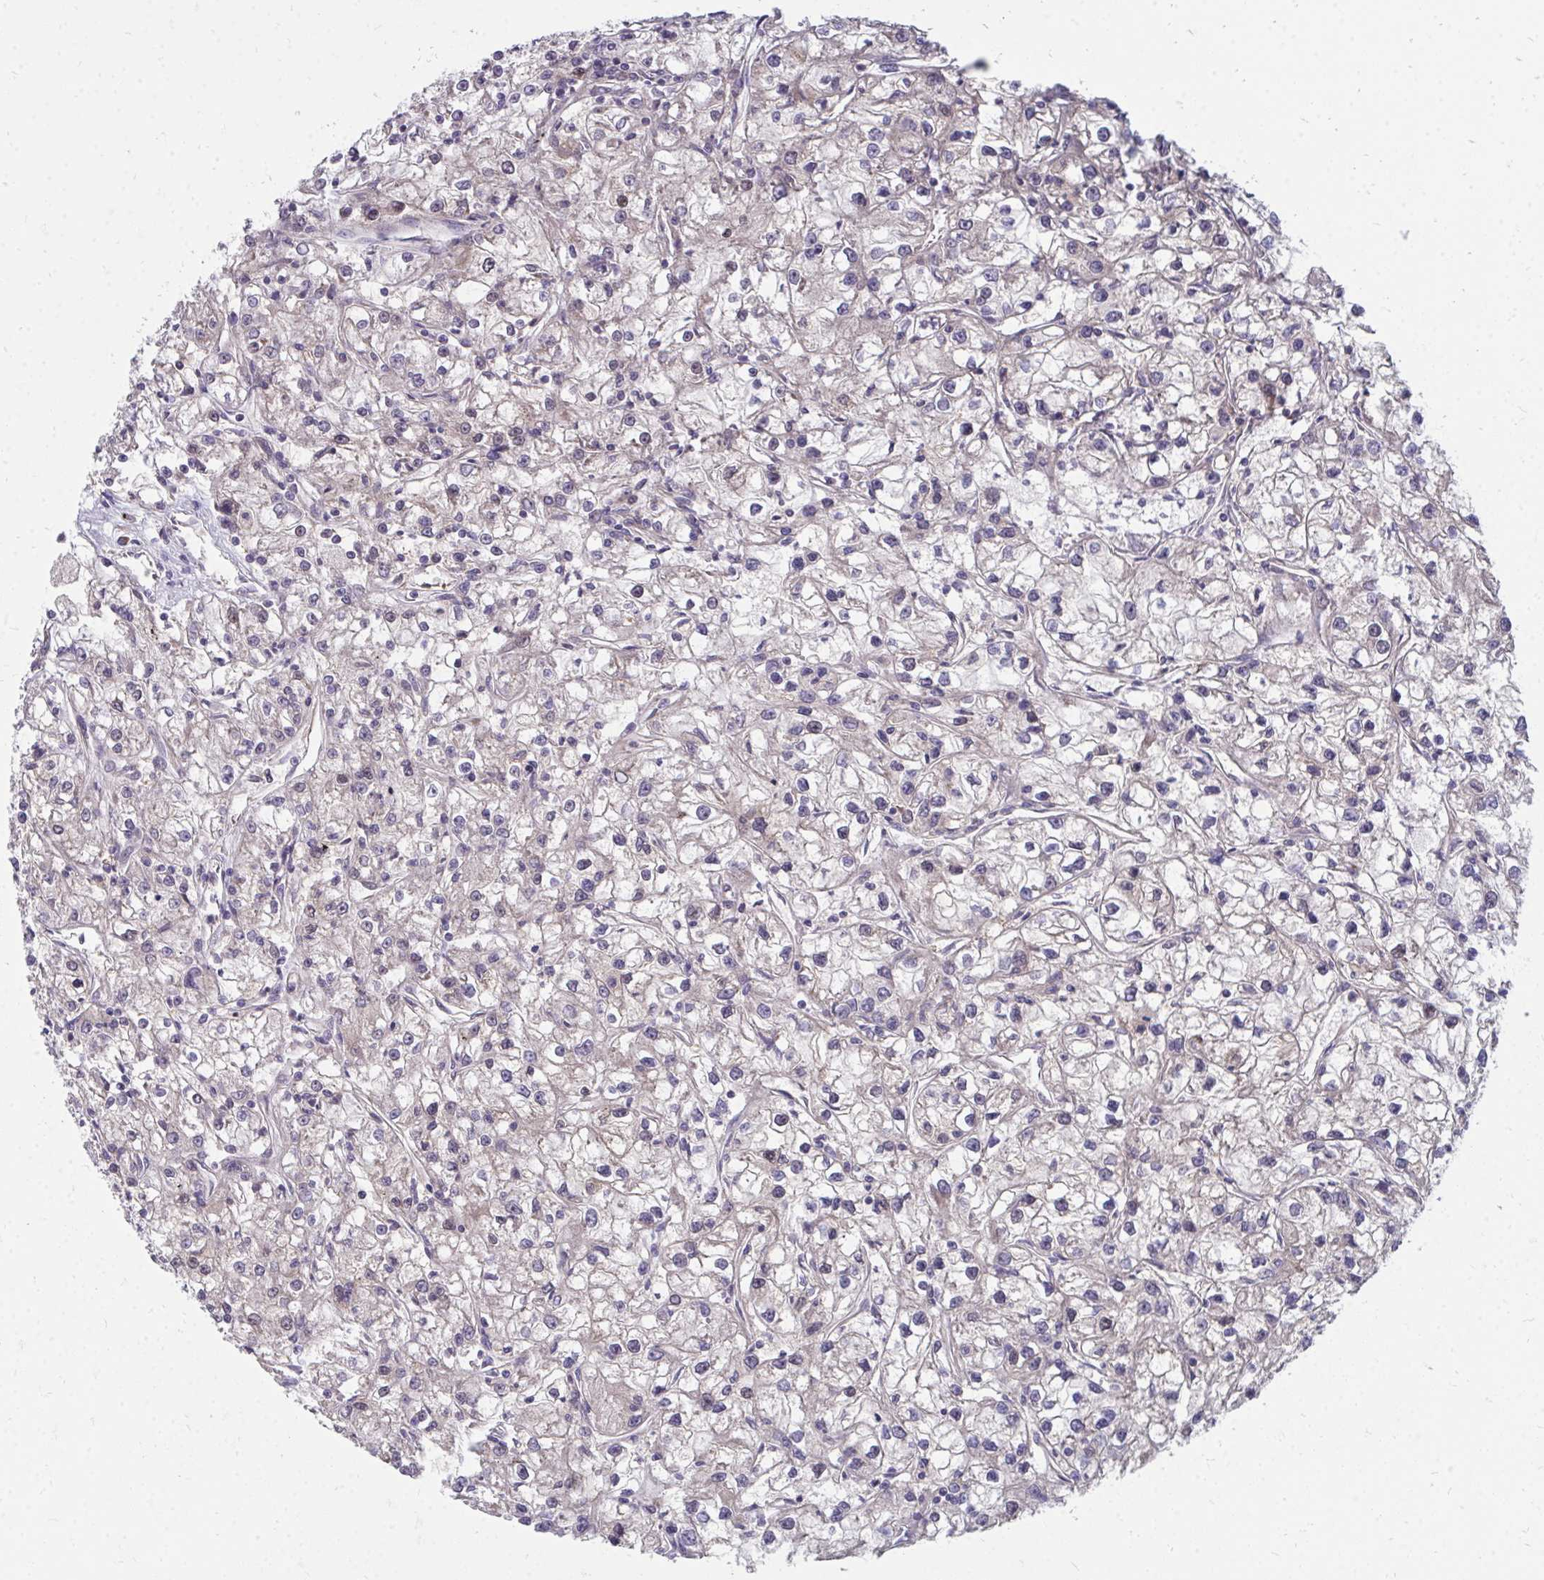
{"staining": {"intensity": "negative", "quantity": "none", "location": "none"}, "tissue": "renal cancer", "cell_type": "Tumor cells", "image_type": "cancer", "snomed": [{"axis": "morphology", "description": "Adenocarcinoma, NOS"}, {"axis": "topography", "description": "Kidney"}], "caption": "A photomicrograph of human adenocarcinoma (renal) is negative for staining in tumor cells.", "gene": "MROH8", "patient": {"sex": "female", "age": 59}}